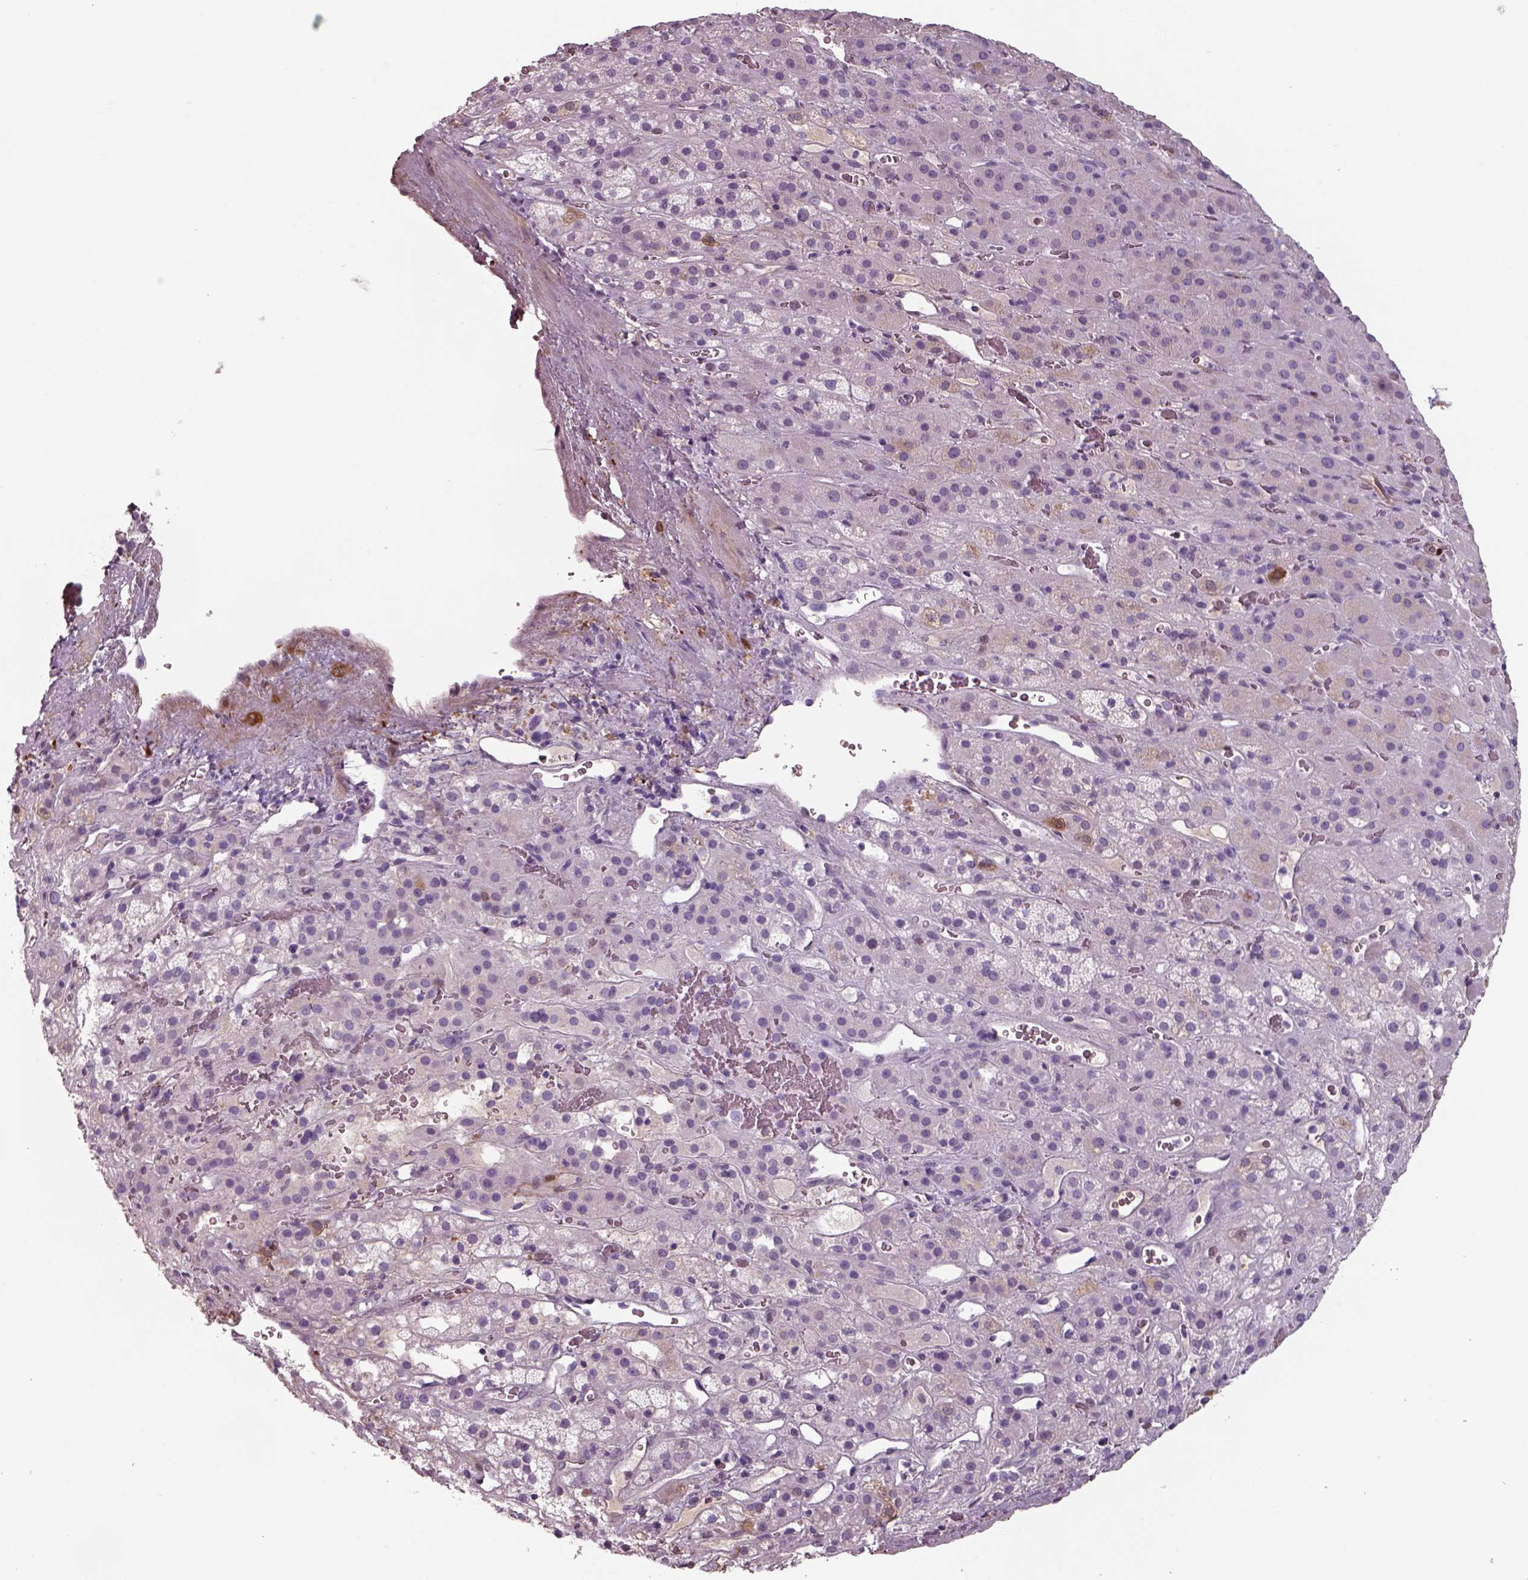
{"staining": {"intensity": "weak", "quantity": "25%-75%", "location": "cytoplasmic/membranous"}, "tissue": "adrenal gland", "cell_type": "Glandular cells", "image_type": "normal", "snomed": [{"axis": "morphology", "description": "Normal tissue, NOS"}, {"axis": "topography", "description": "Adrenal gland"}], "caption": "This photomicrograph reveals unremarkable adrenal gland stained with IHC to label a protein in brown. The cytoplasmic/membranous of glandular cells show weak positivity for the protein. Nuclei are counter-stained blue.", "gene": "ISYNA1", "patient": {"sex": "male", "age": 57}}